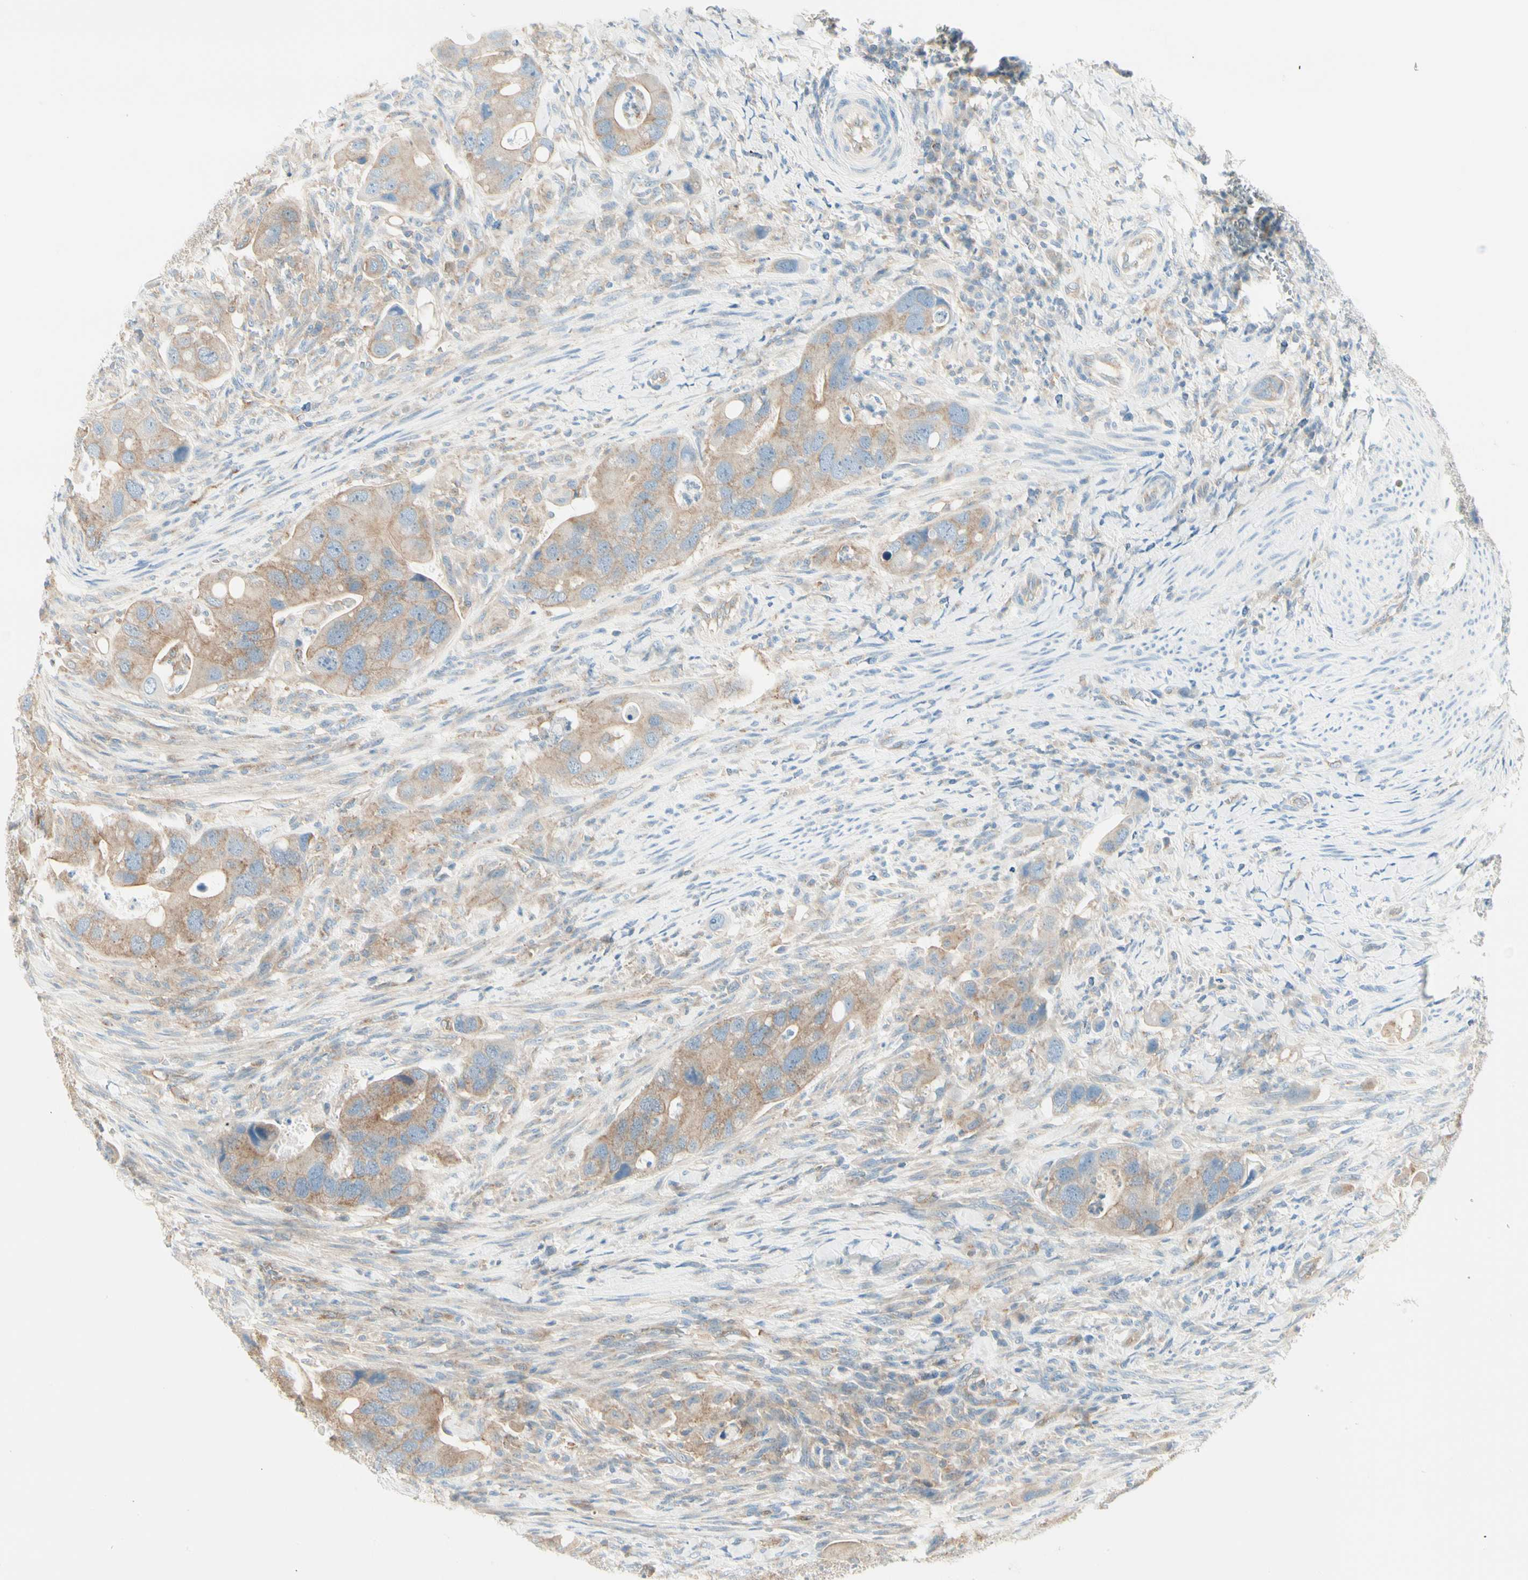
{"staining": {"intensity": "moderate", "quantity": ">75%", "location": "cytoplasmic/membranous"}, "tissue": "colorectal cancer", "cell_type": "Tumor cells", "image_type": "cancer", "snomed": [{"axis": "morphology", "description": "Adenocarcinoma, NOS"}, {"axis": "topography", "description": "Rectum"}], "caption": "This image exhibits immunohistochemistry staining of human colorectal cancer (adenocarcinoma), with medium moderate cytoplasmic/membranous expression in approximately >75% of tumor cells.", "gene": "AGFG1", "patient": {"sex": "female", "age": 57}}